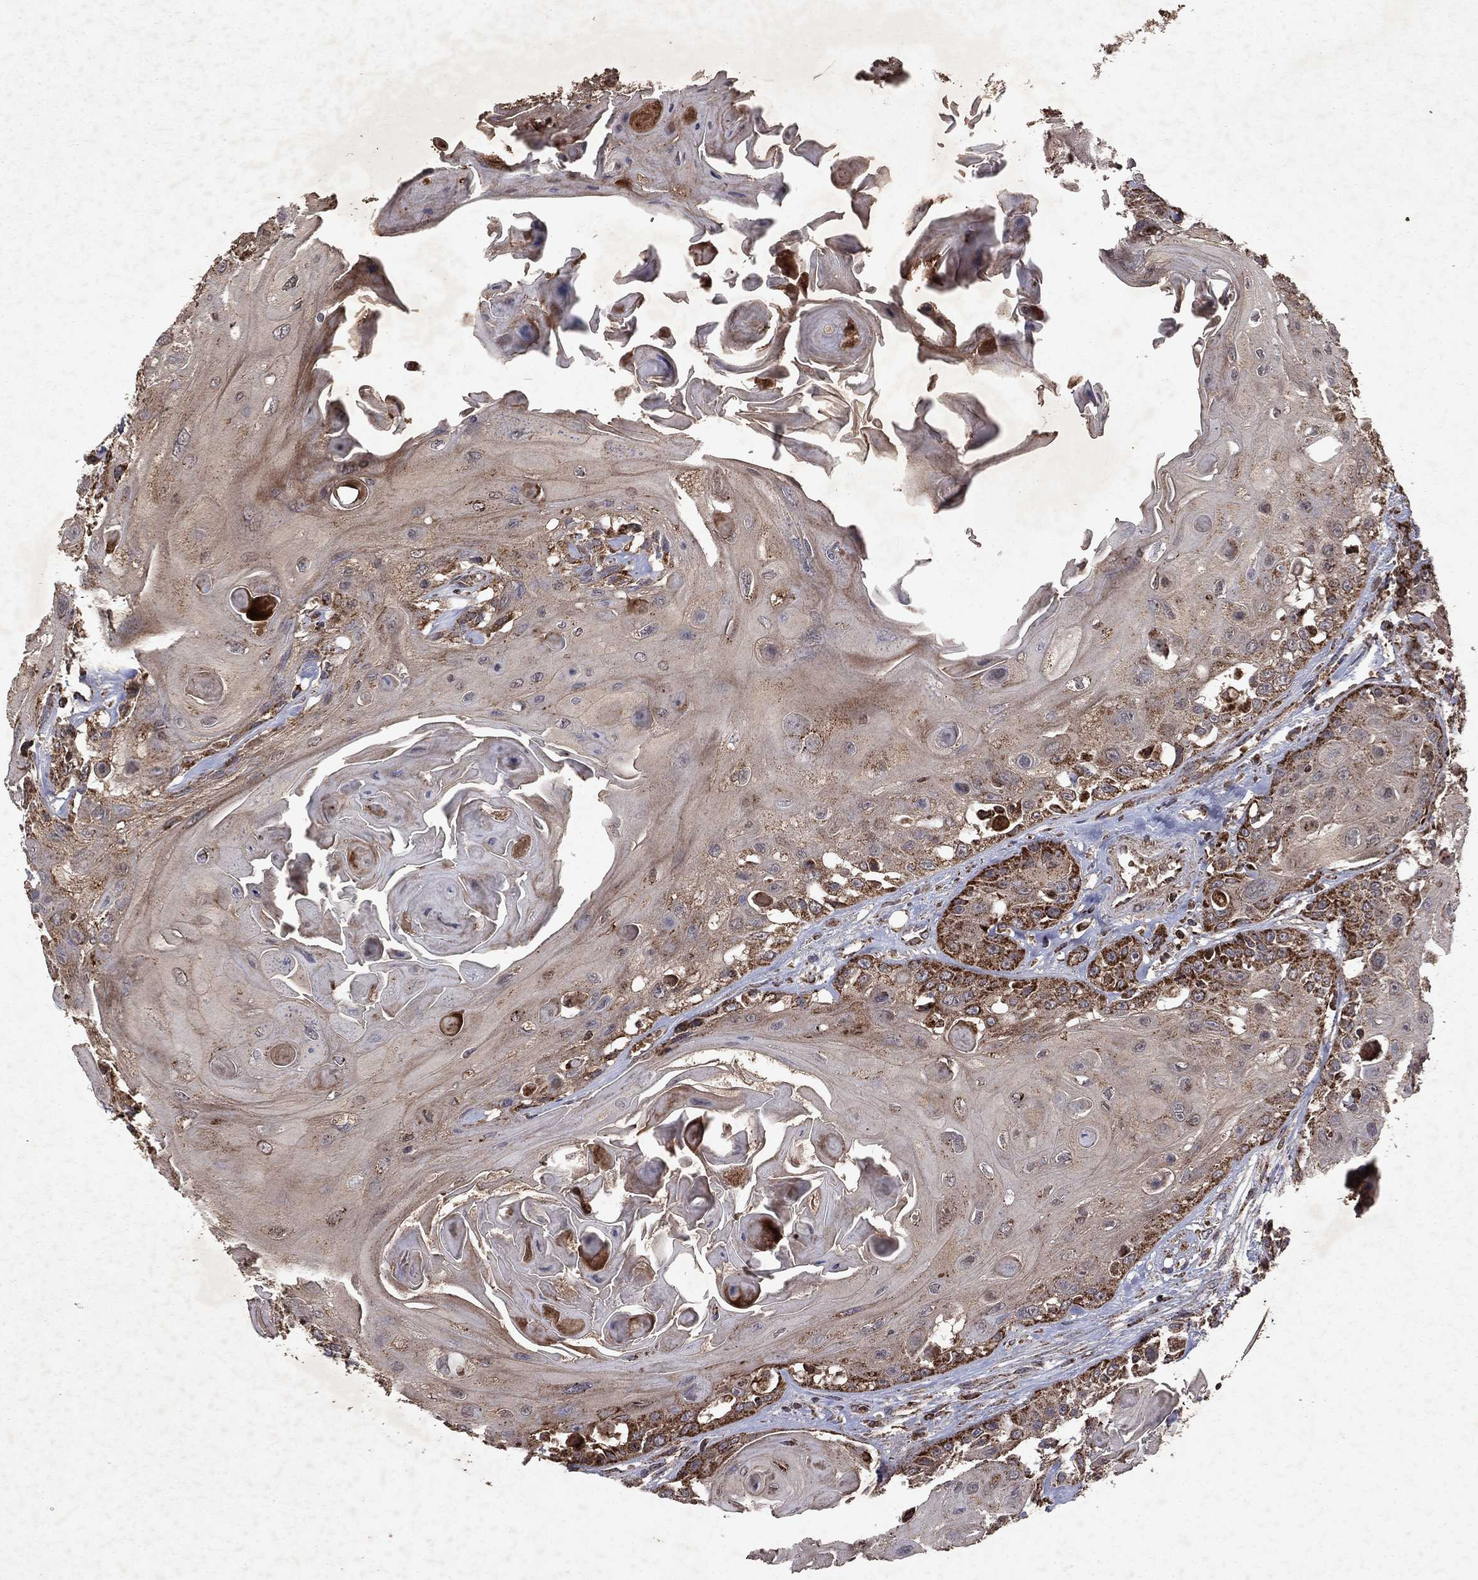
{"staining": {"intensity": "strong", "quantity": "<25%", "location": "cytoplasmic/membranous"}, "tissue": "head and neck cancer", "cell_type": "Tumor cells", "image_type": "cancer", "snomed": [{"axis": "morphology", "description": "Squamous cell carcinoma, NOS"}, {"axis": "topography", "description": "Head-Neck"}], "caption": "Head and neck cancer (squamous cell carcinoma) was stained to show a protein in brown. There is medium levels of strong cytoplasmic/membranous staining in about <25% of tumor cells. Using DAB (brown) and hematoxylin (blue) stains, captured at high magnification using brightfield microscopy.", "gene": "PYROXD2", "patient": {"sex": "female", "age": 59}}